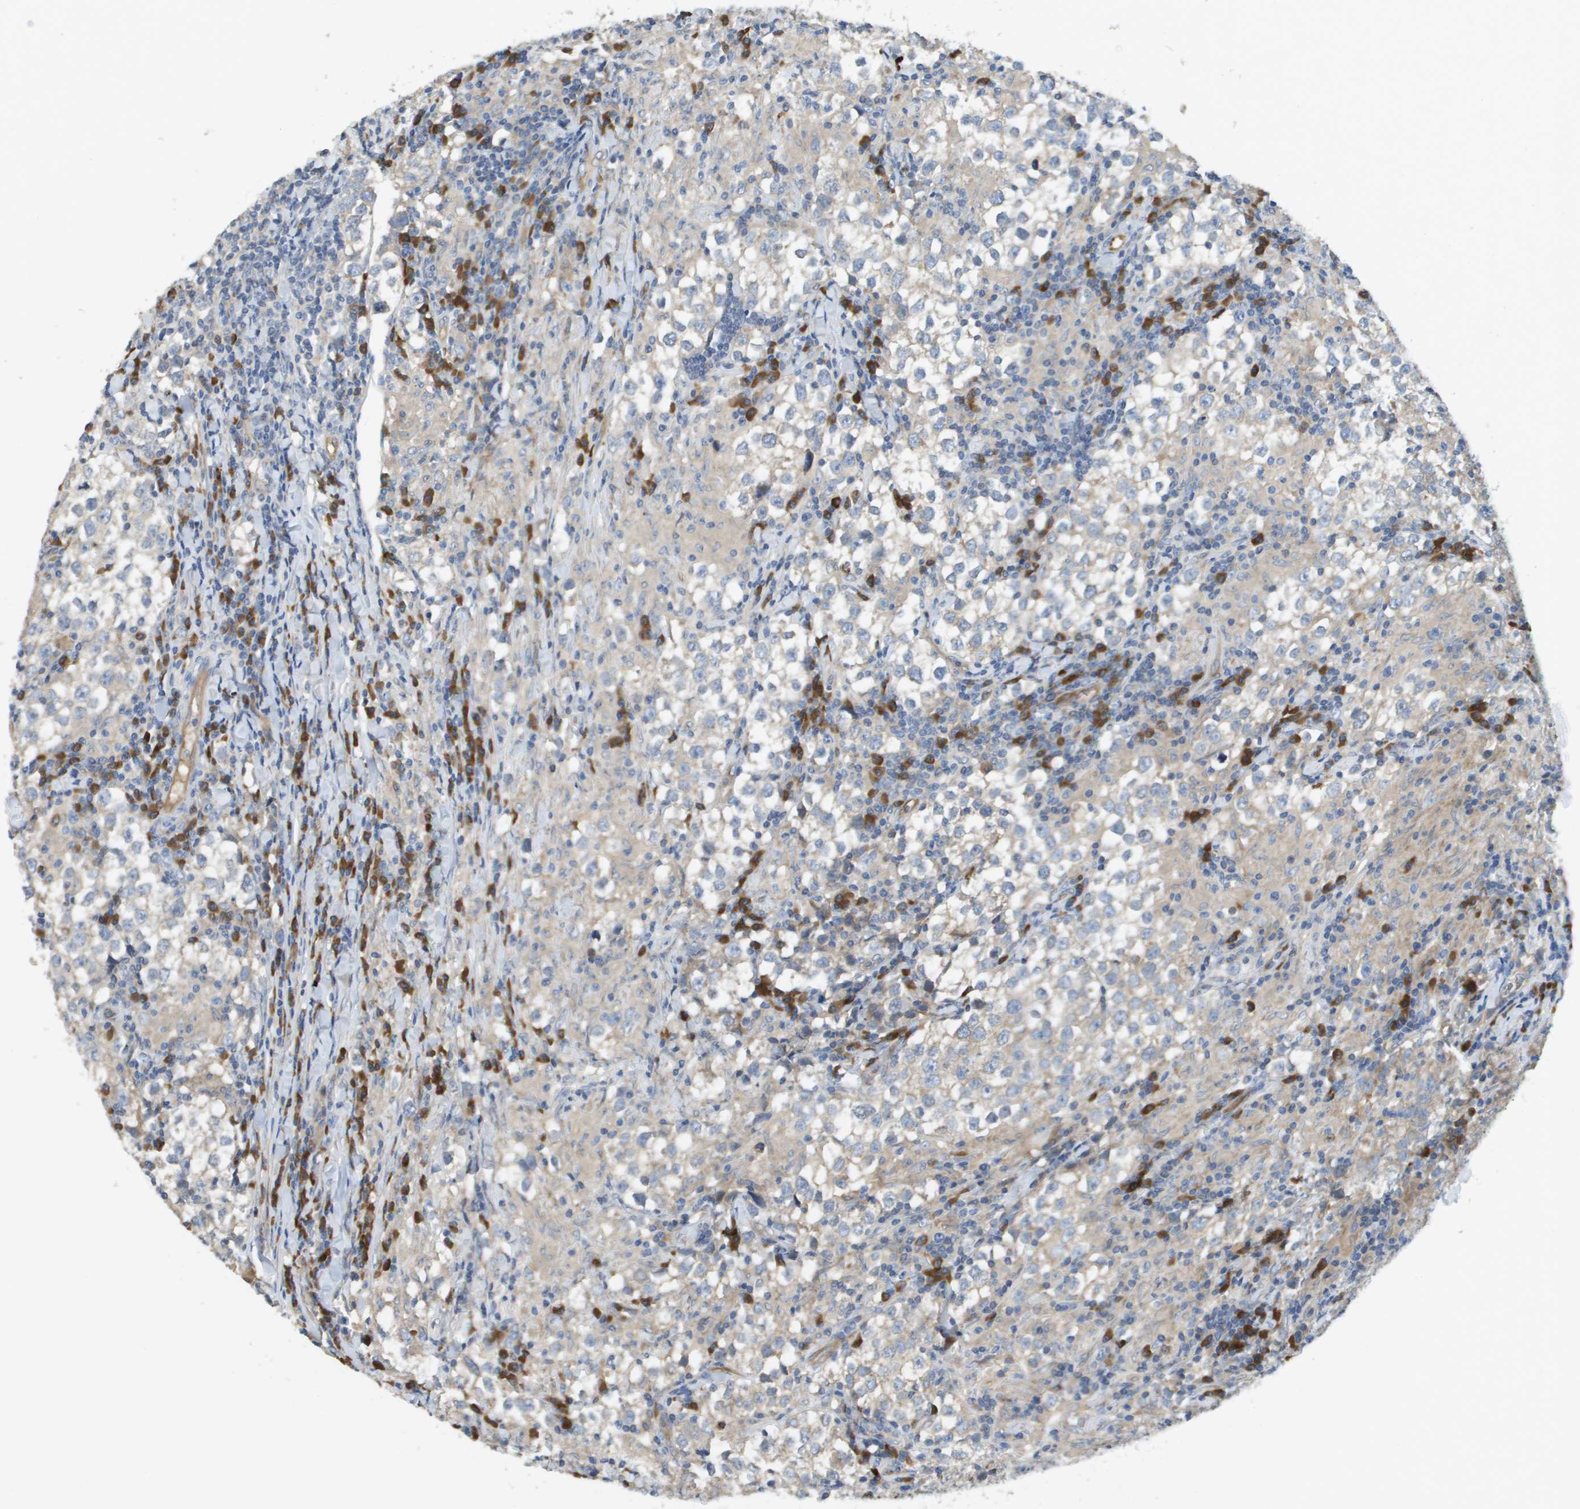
{"staining": {"intensity": "weak", "quantity": "<25%", "location": "cytoplasmic/membranous"}, "tissue": "testis cancer", "cell_type": "Tumor cells", "image_type": "cancer", "snomed": [{"axis": "morphology", "description": "Seminoma, NOS"}, {"axis": "morphology", "description": "Carcinoma, Embryonal, NOS"}, {"axis": "topography", "description": "Testis"}], "caption": "This is a photomicrograph of IHC staining of testis cancer (seminoma), which shows no expression in tumor cells.", "gene": "CASP10", "patient": {"sex": "male", "age": 36}}